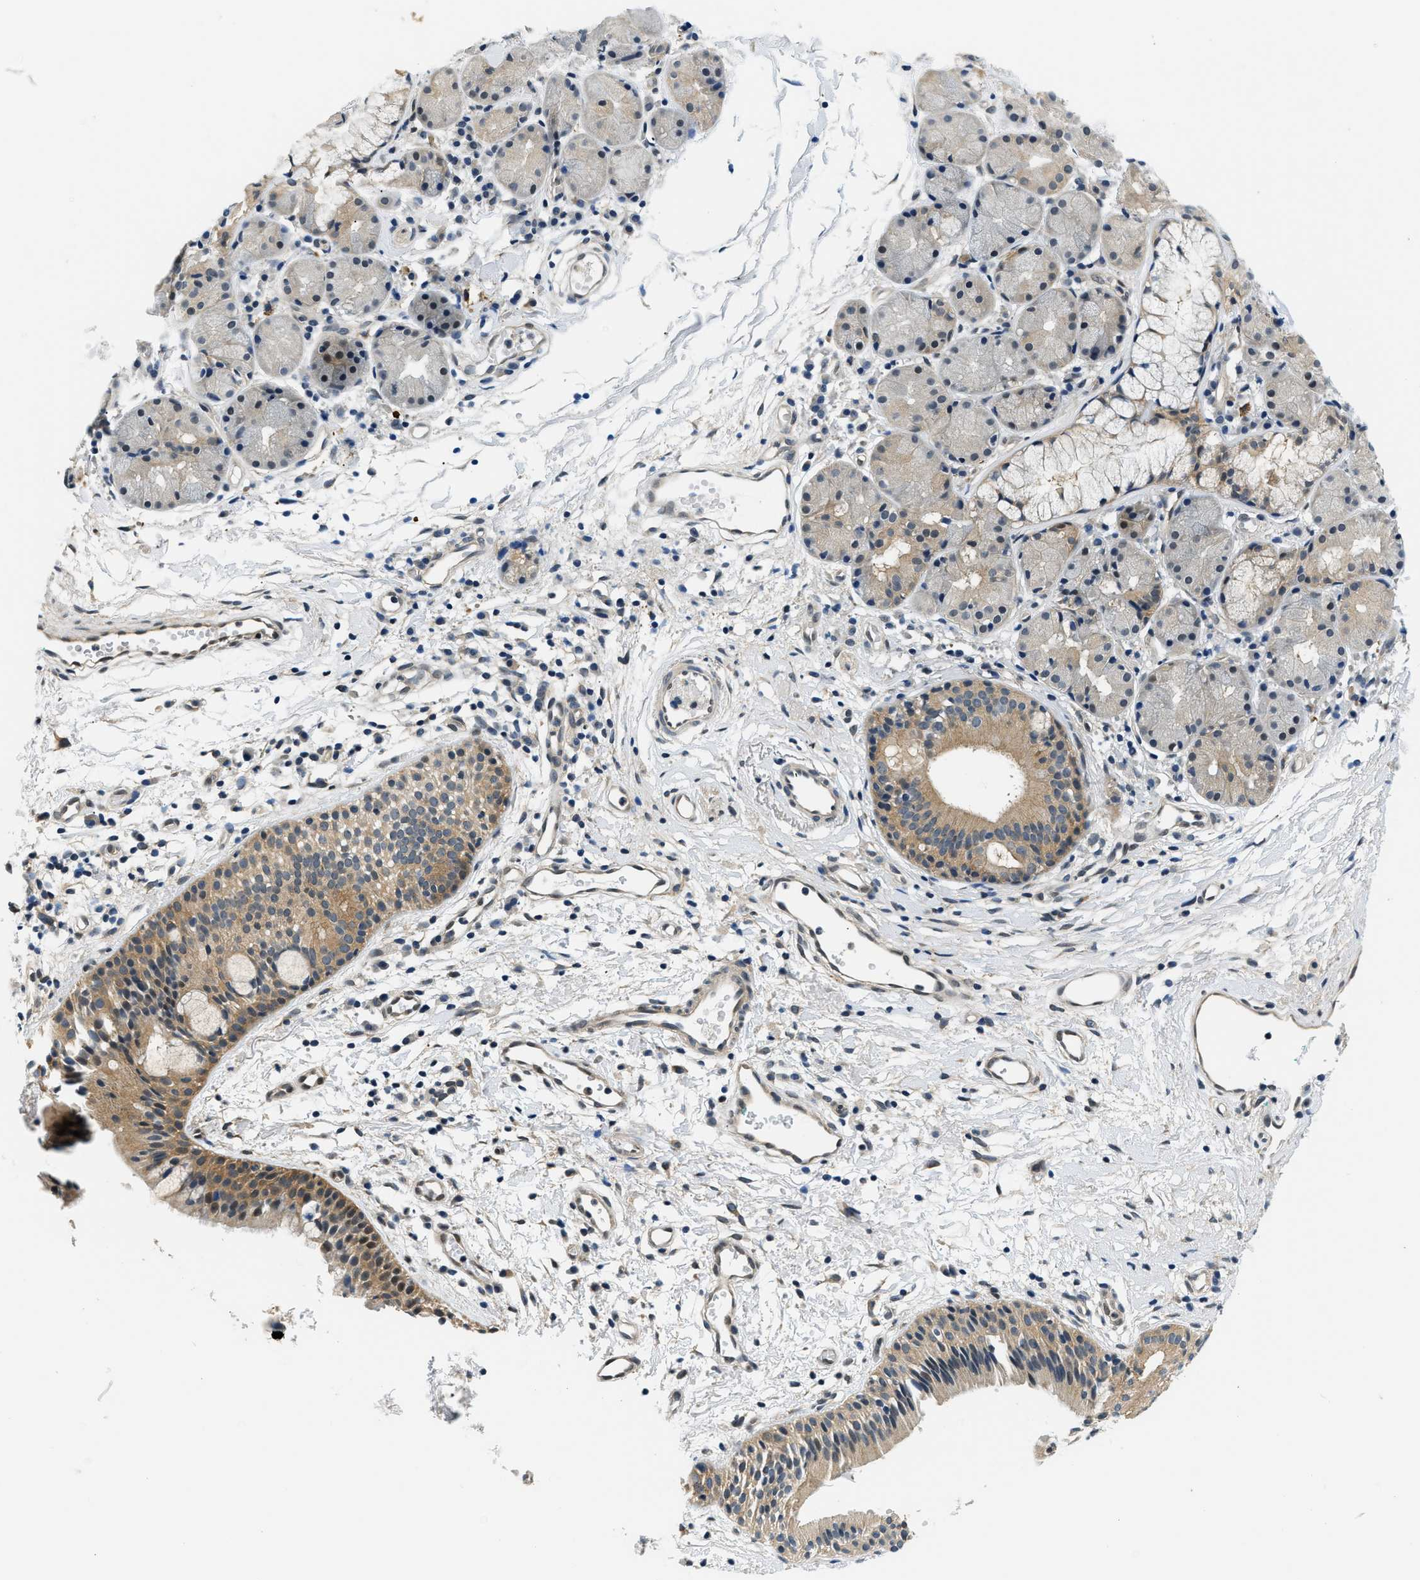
{"staining": {"intensity": "moderate", "quantity": ">75%", "location": "cytoplasmic/membranous"}, "tissue": "nasopharynx", "cell_type": "Respiratory epithelial cells", "image_type": "normal", "snomed": [{"axis": "morphology", "description": "Normal tissue, NOS"}, {"axis": "morphology", "description": "Basal cell carcinoma"}, {"axis": "topography", "description": "Cartilage tissue"}, {"axis": "topography", "description": "Nasopharynx"}, {"axis": "topography", "description": "Oral tissue"}], "caption": "Human nasopharynx stained with a brown dye reveals moderate cytoplasmic/membranous positive expression in about >75% of respiratory epithelial cells.", "gene": "SMAD4", "patient": {"sex": "female", "age": 77}}